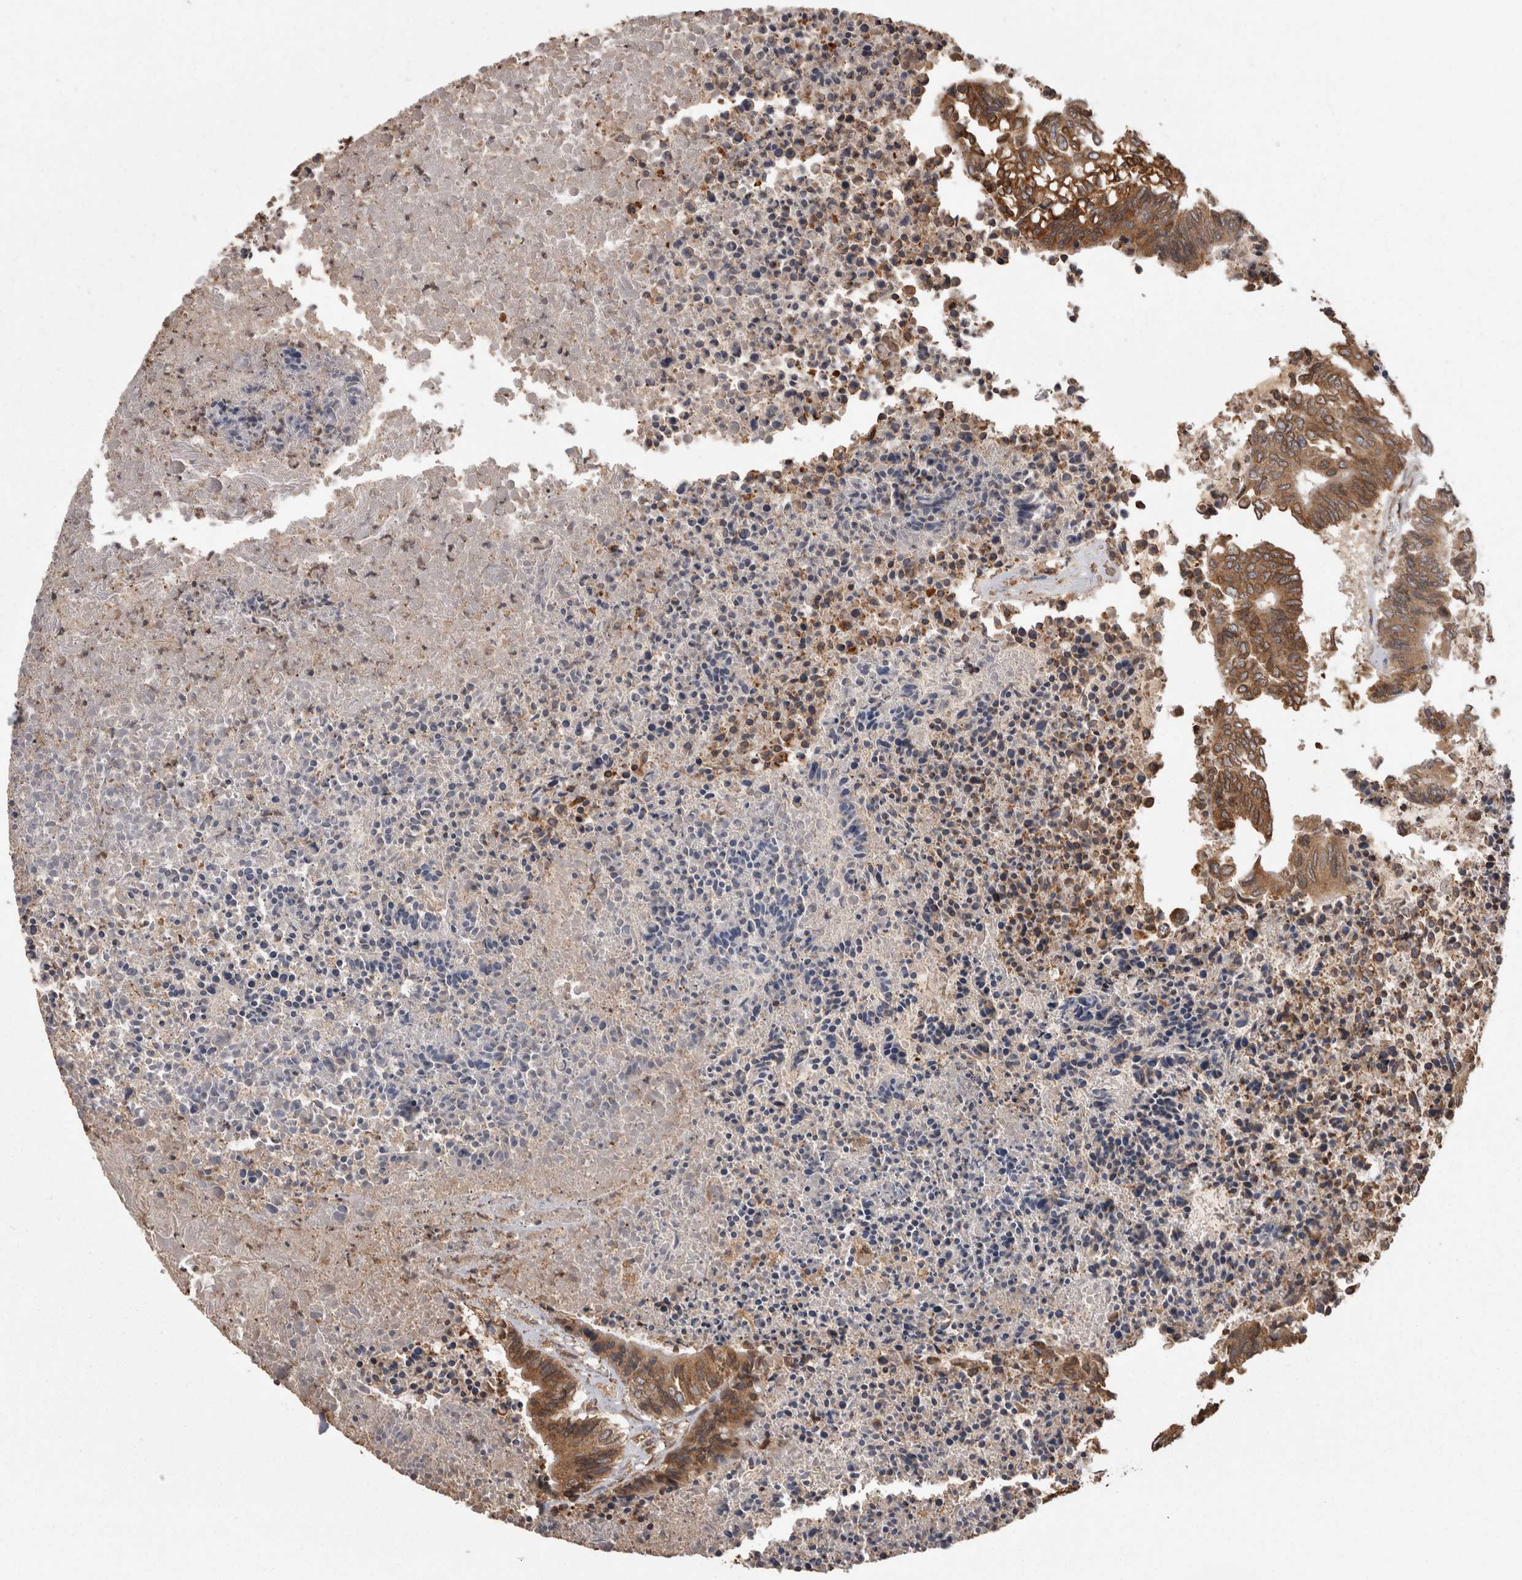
{"staining": {"intensity": "strong", "quantity": ">75%", "location": "cytoplasmic/membranous"}, "tissue": "colorectal cancer", "cell_type": "Tumor cells", "image_type": "cancer", "snomed": [{"axis": "morphology", "description": "Adenocarcinoma, NOS"}, {"axis": "topography", "description": "Rectum"}], "caption": "A histopathology image showing strong cytoplasmic/membranous staining in approximately >75% of tumor cells in colorectal adenocarcinoma, as visualized by brown immunohistochemical staining.", "gene": "PON2", "patient": {"sex": "male", "age": 63}}